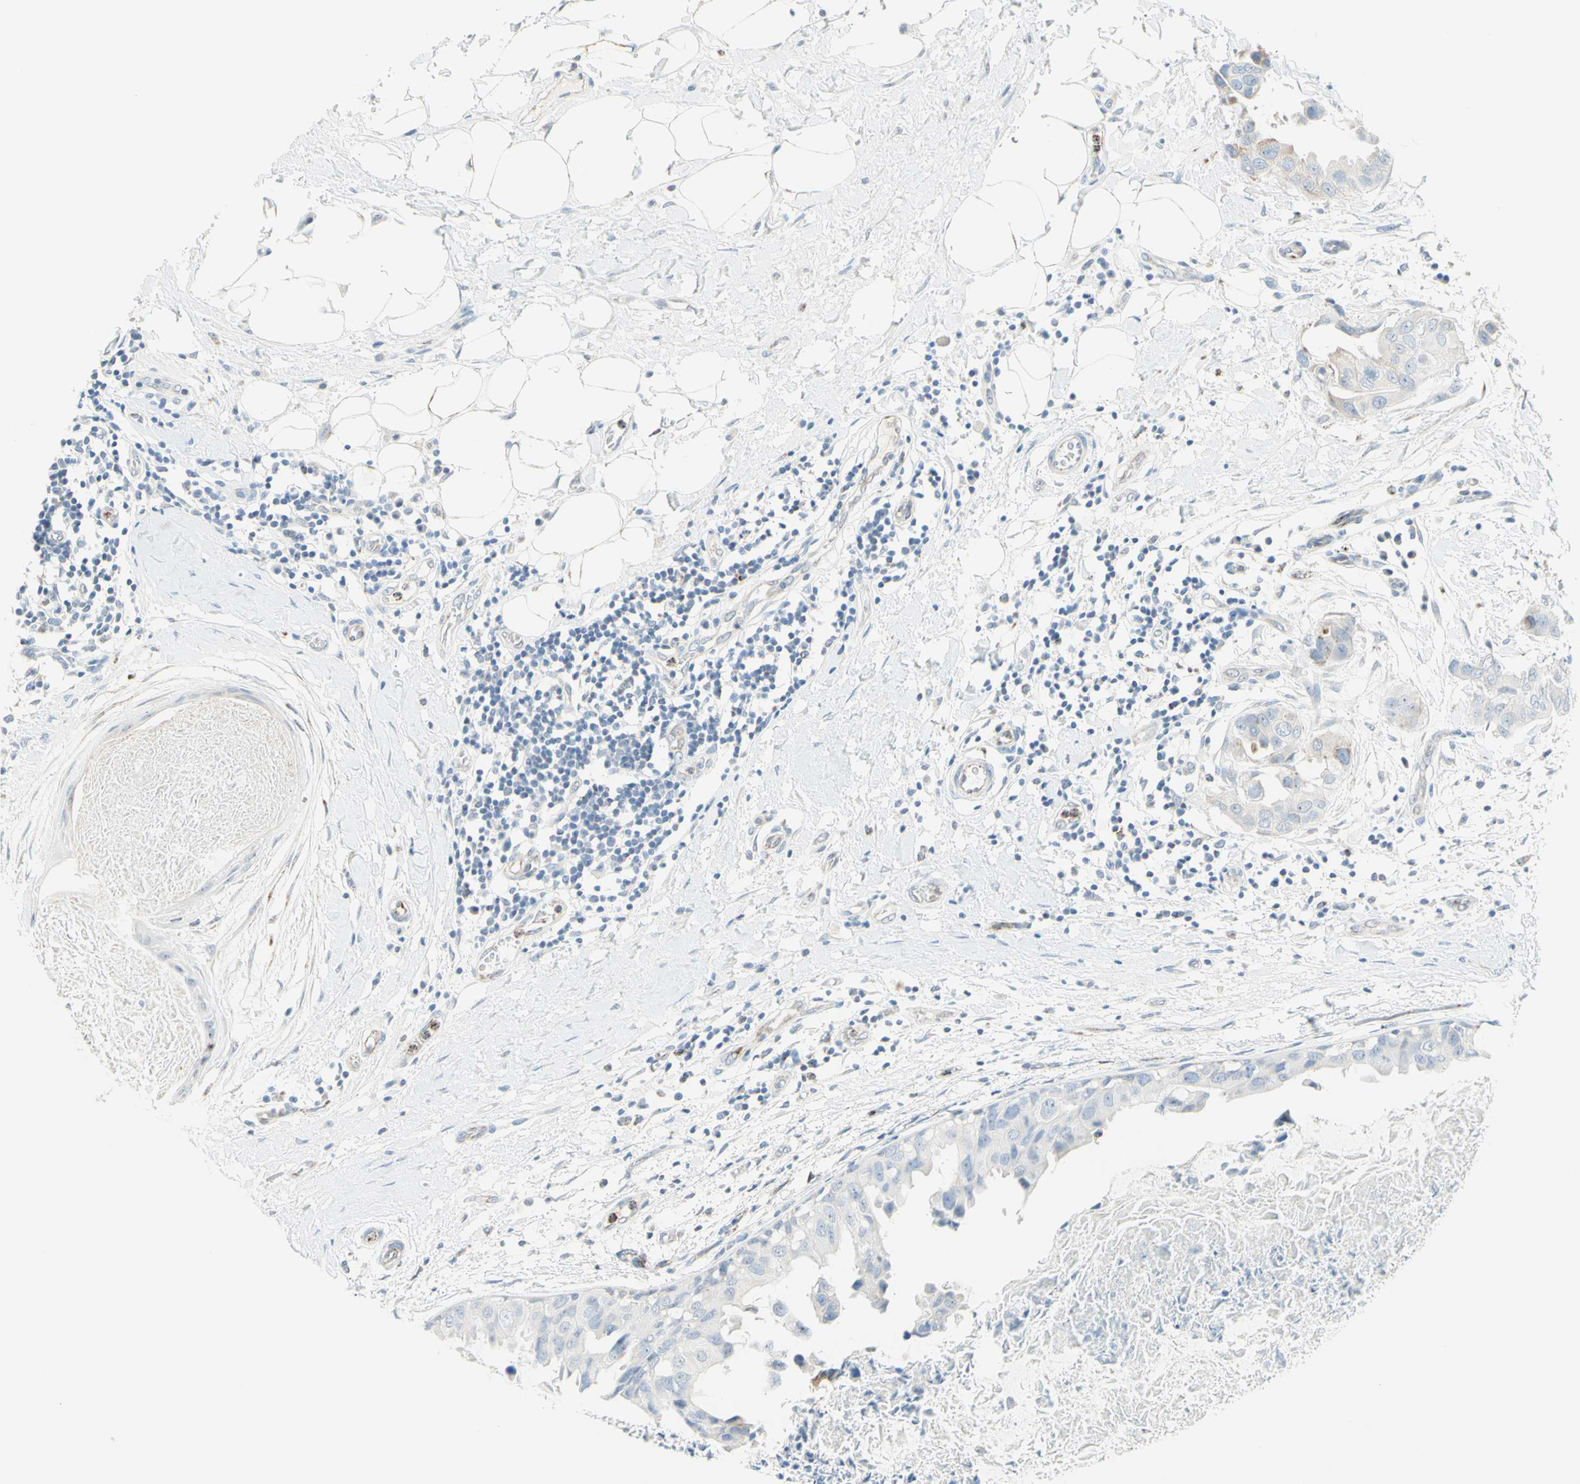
{"staining": {"intensity": "negative", "quantity": "none", "location": "none"}, "tissue": "breast cancer", "cell_type": "Tumor cells", "image_type": "cancer", "snomed": [{"axis": "morphology", "description": "Duct carcinoma"}, {"axis": "topography", "description": "Breast"}], "caption": "A photomicrograph of breast infiltrating ductal carcinoma stained for a protein reveals no brown staining in tumor cells.", "gene": "CYSLTR1", "patient": {"sex": "female", "age": 40}}